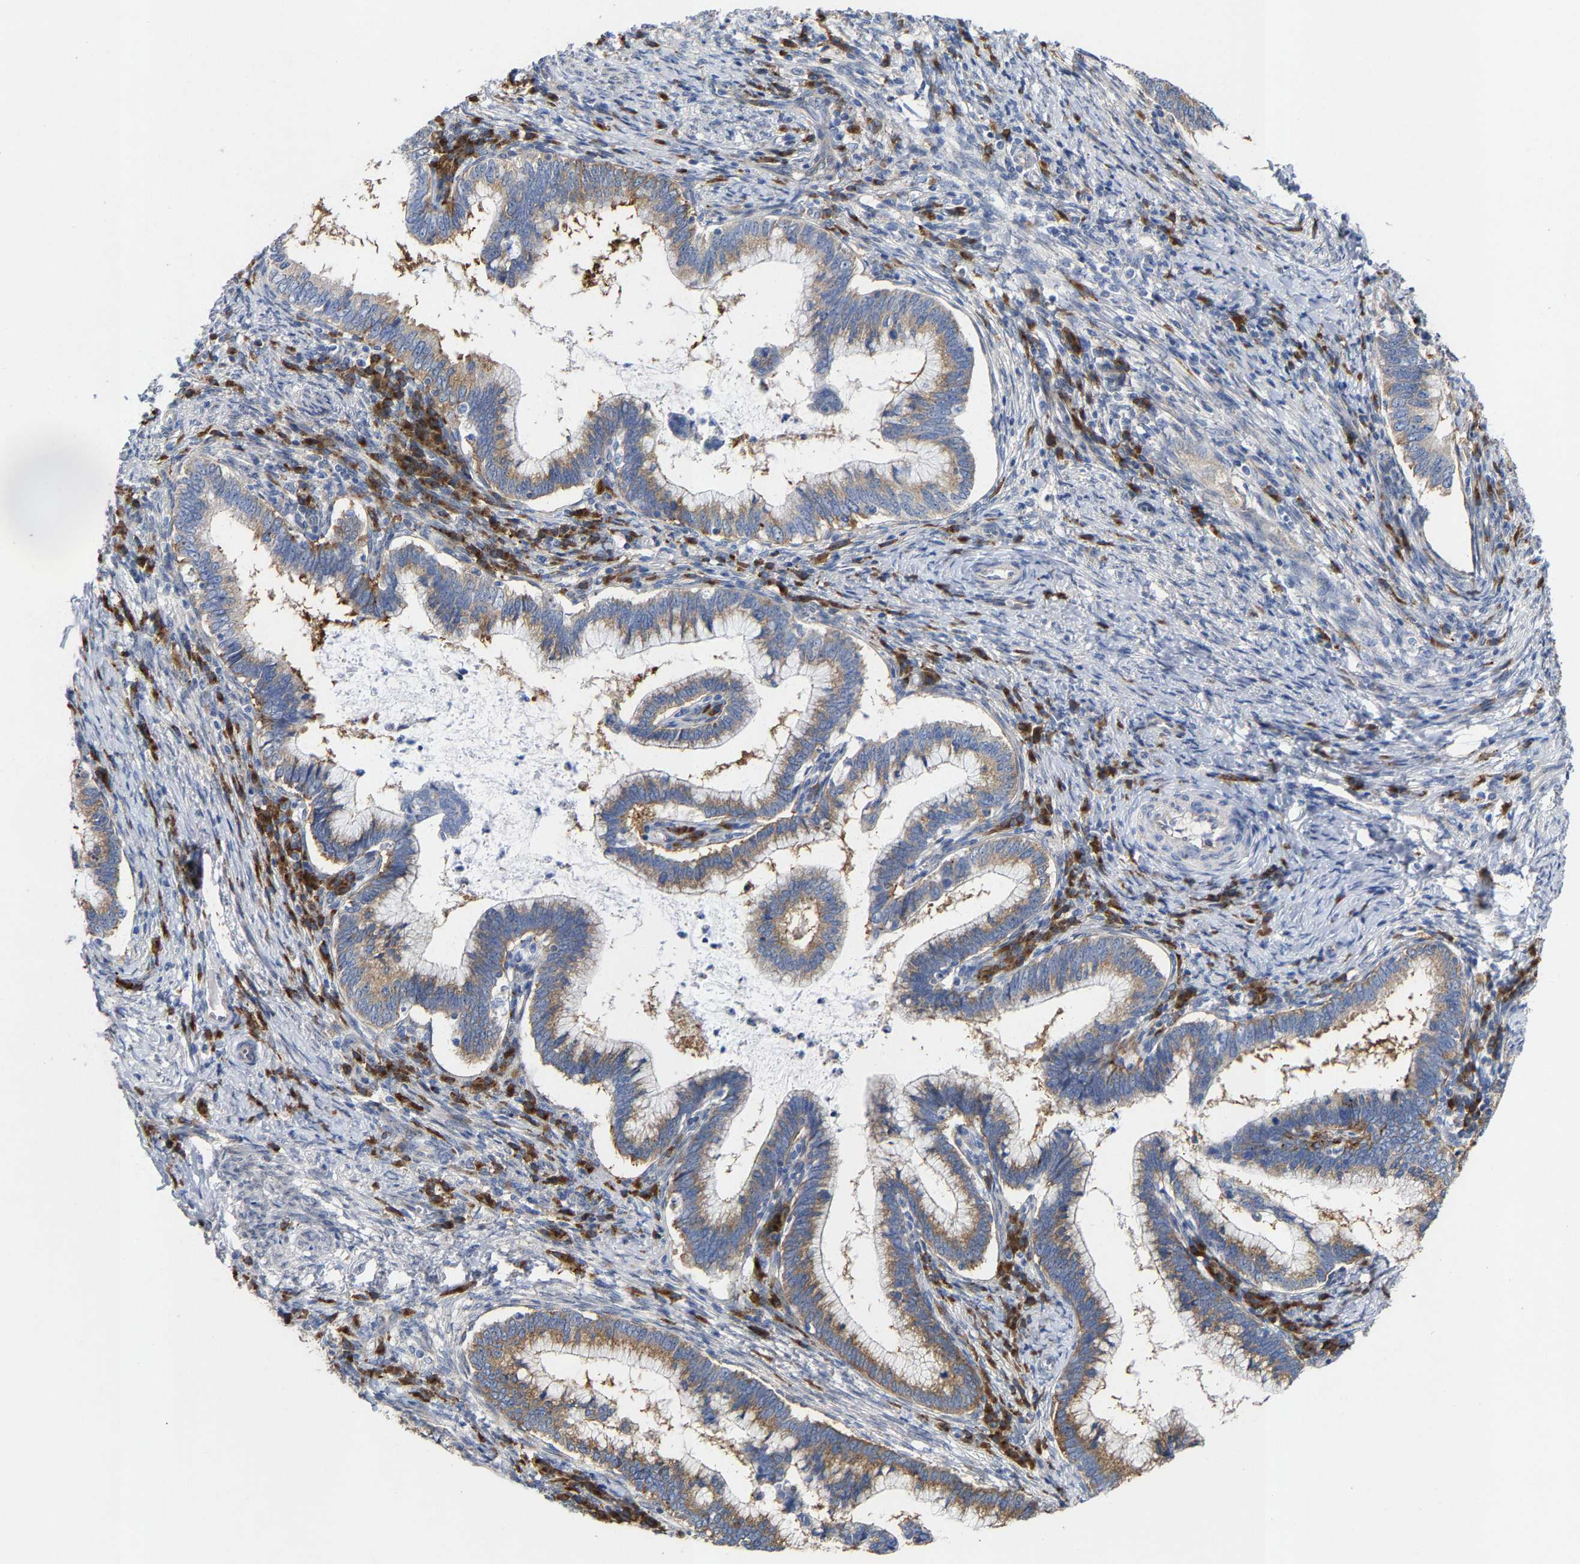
{"staining": {"intensity": "moderate", "quantity": ">75%", "location": "cytoplasmic/membranous"}, "tissue": "cervical cancer", "cell_type": "Tumor cells", "image_type": "cancer", "snomed": [{"axis": "morphology", "description": "Adenocarcinoma, NOS"}, {"axis": "topography", "description": "Cervix"}], "caption": "Protein expression analysis of human adenocarcinoma (cervical) reveals moderate cytoplasmic/membranous expression in approximately >75% of tumor cells.", "gene": "PPP1R15A", "patient": {"sex": "female", "age": 36}}